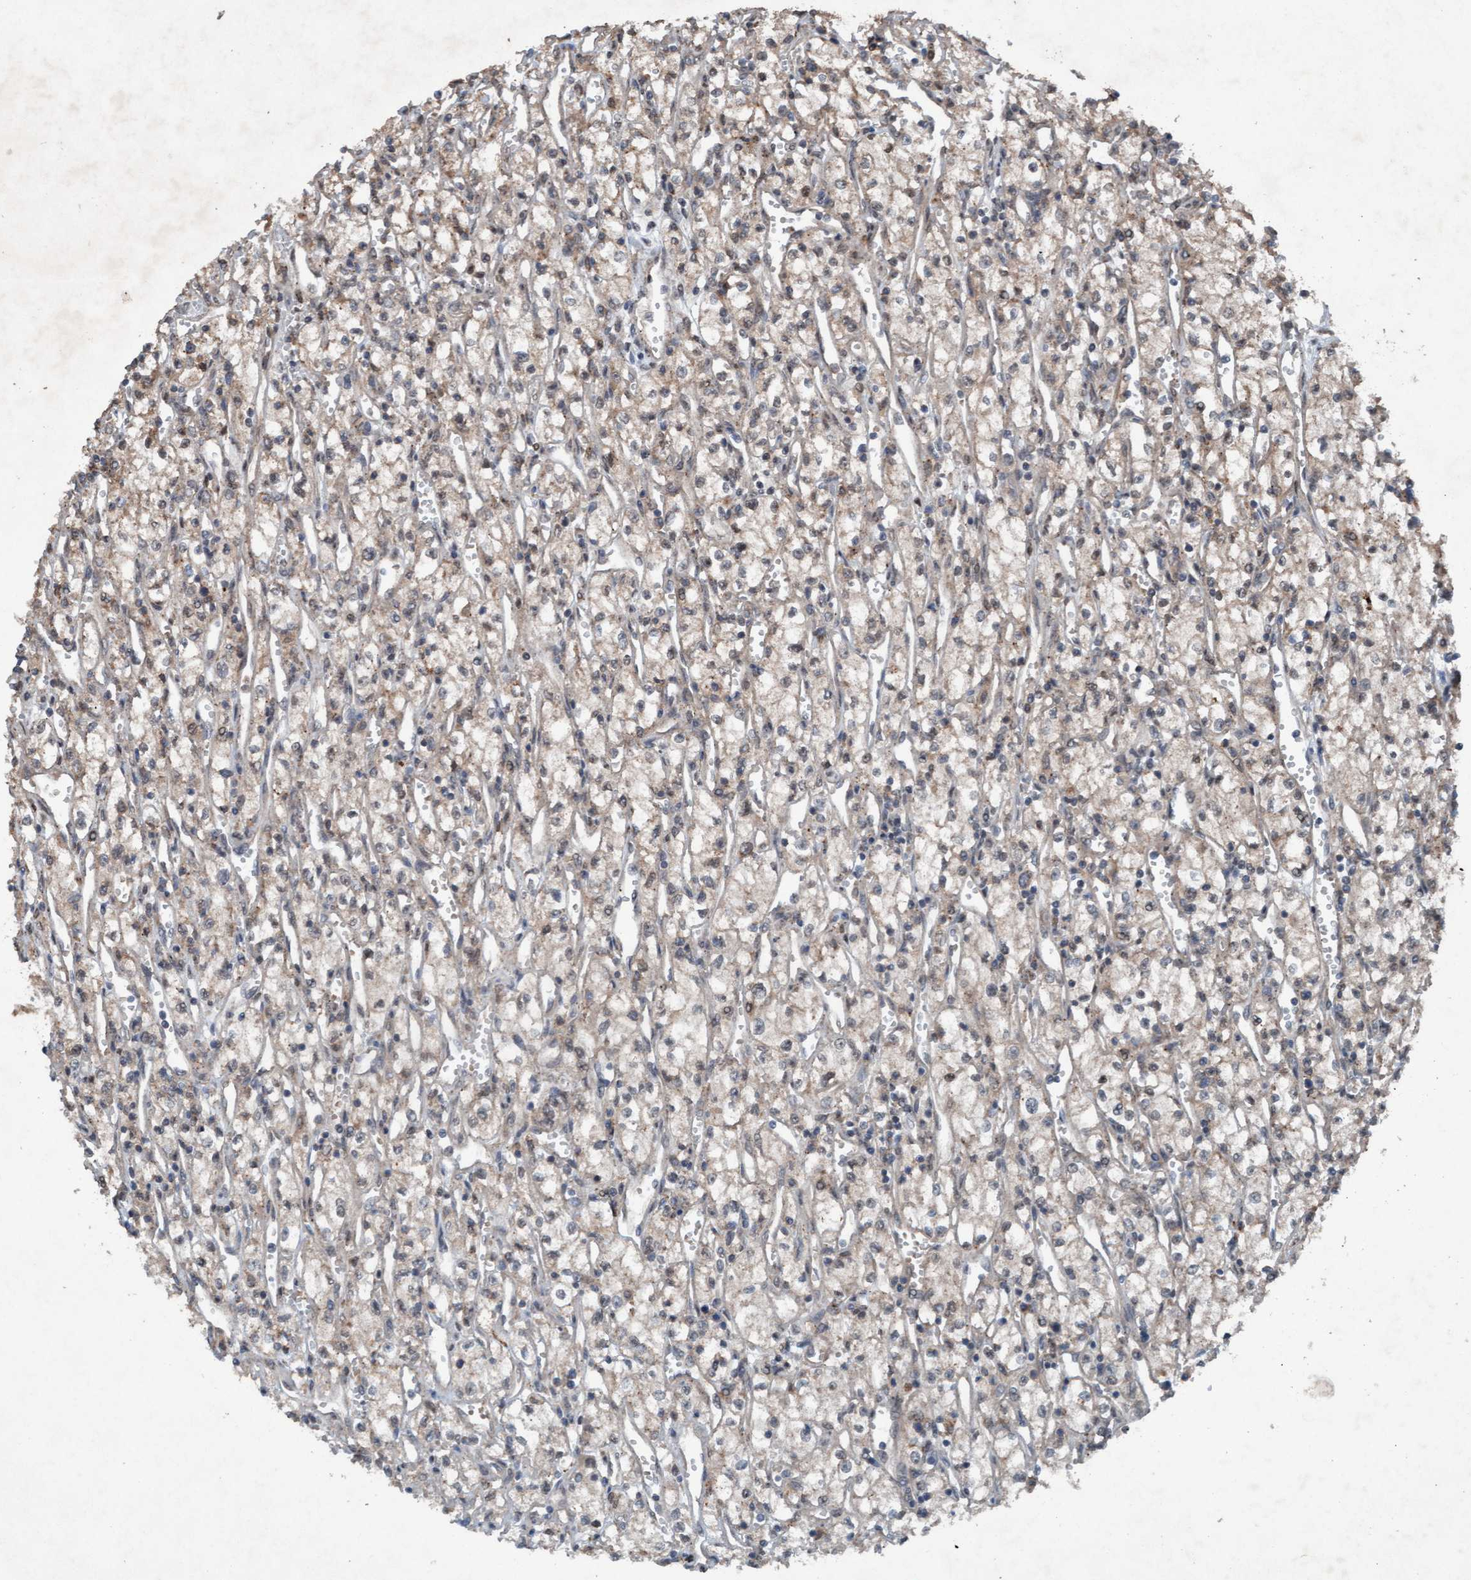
{"staining": {"intensity": "weak", "quantity": "<25%", "location": "cytoplasmic/membranous"}, "tissue": "renal cancer", "cell_type": "Tumor cells", "image_type": "cancer", "snomed": [{"axis": "morphology", "description": "Adenocarcinoma, NOS"}, {"axis": "topography", "description": "Kidney"}], "caption": "Tumor cells show no significant protein positivity in renal adenocarcinoma. (DAB immunohistochemistry visualized using brightfield microscopy, high magnification).", "gene": "PLXNB2", "patient": {"sex": "male", "age": 59}}